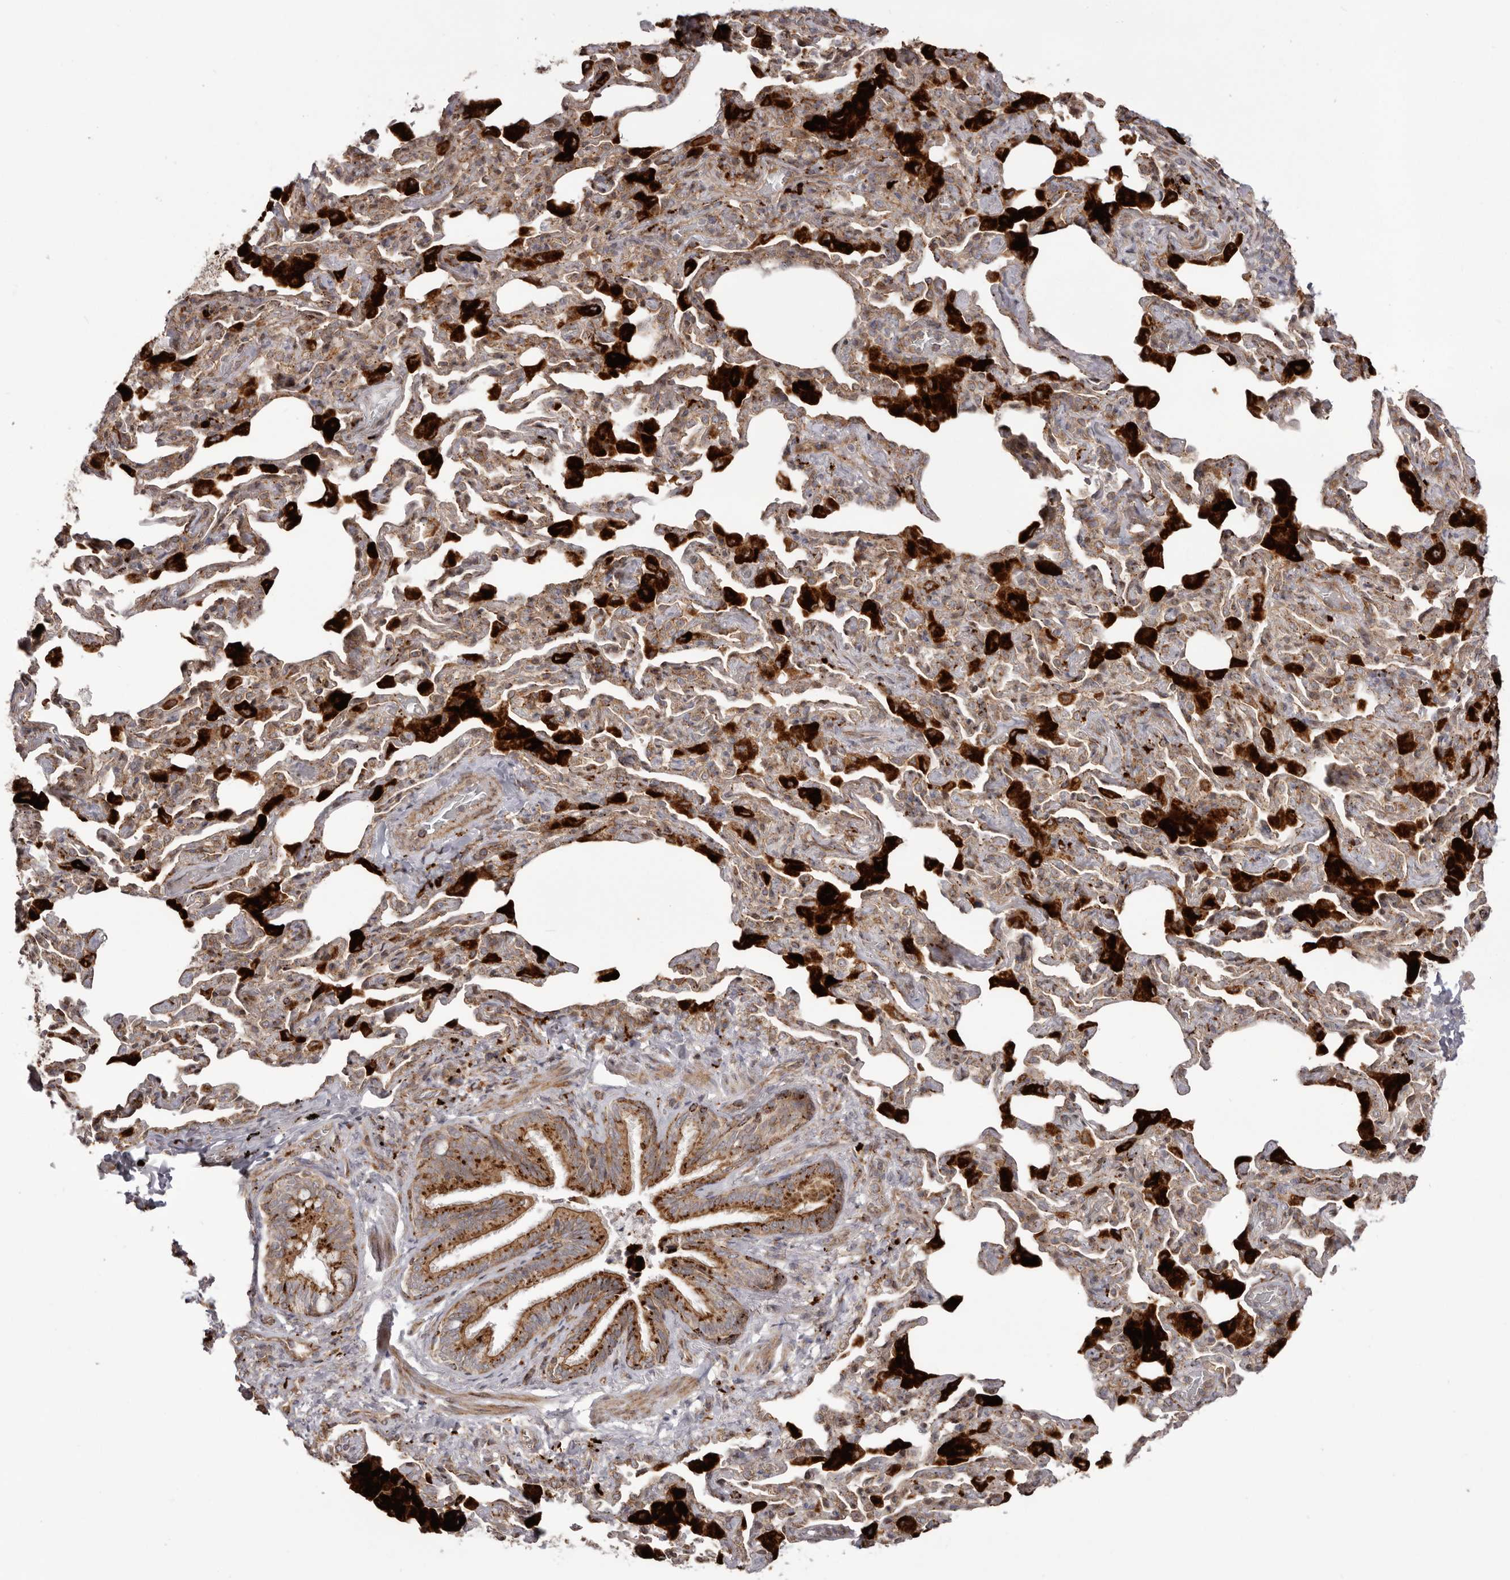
{"staining": {"intensity": "strong", "quantity": "25%-75%", "location": "cytoplasmic/membranous"}, "tissue": "bronchus", "cell_type": "Respiratory epithelial cells", "image_type": "normal", "snomed": [{"axis": "morphology", "description": "Normal tissue, NOS"}, {"axis": "morphology", "description": "Inflammation, NOS"}, {"axis": "topography", "description": "Lung"}], "caption": "Protein staining displays strong cytoplasmic/membranous expression in approximately 25%-75% of respiratory epithelial cells in unremarkable bronchus. (IHC, brightfield microscopy, high magnification).", "gene": "NUP43", "patient": {"sex": "female", "age": 46}}